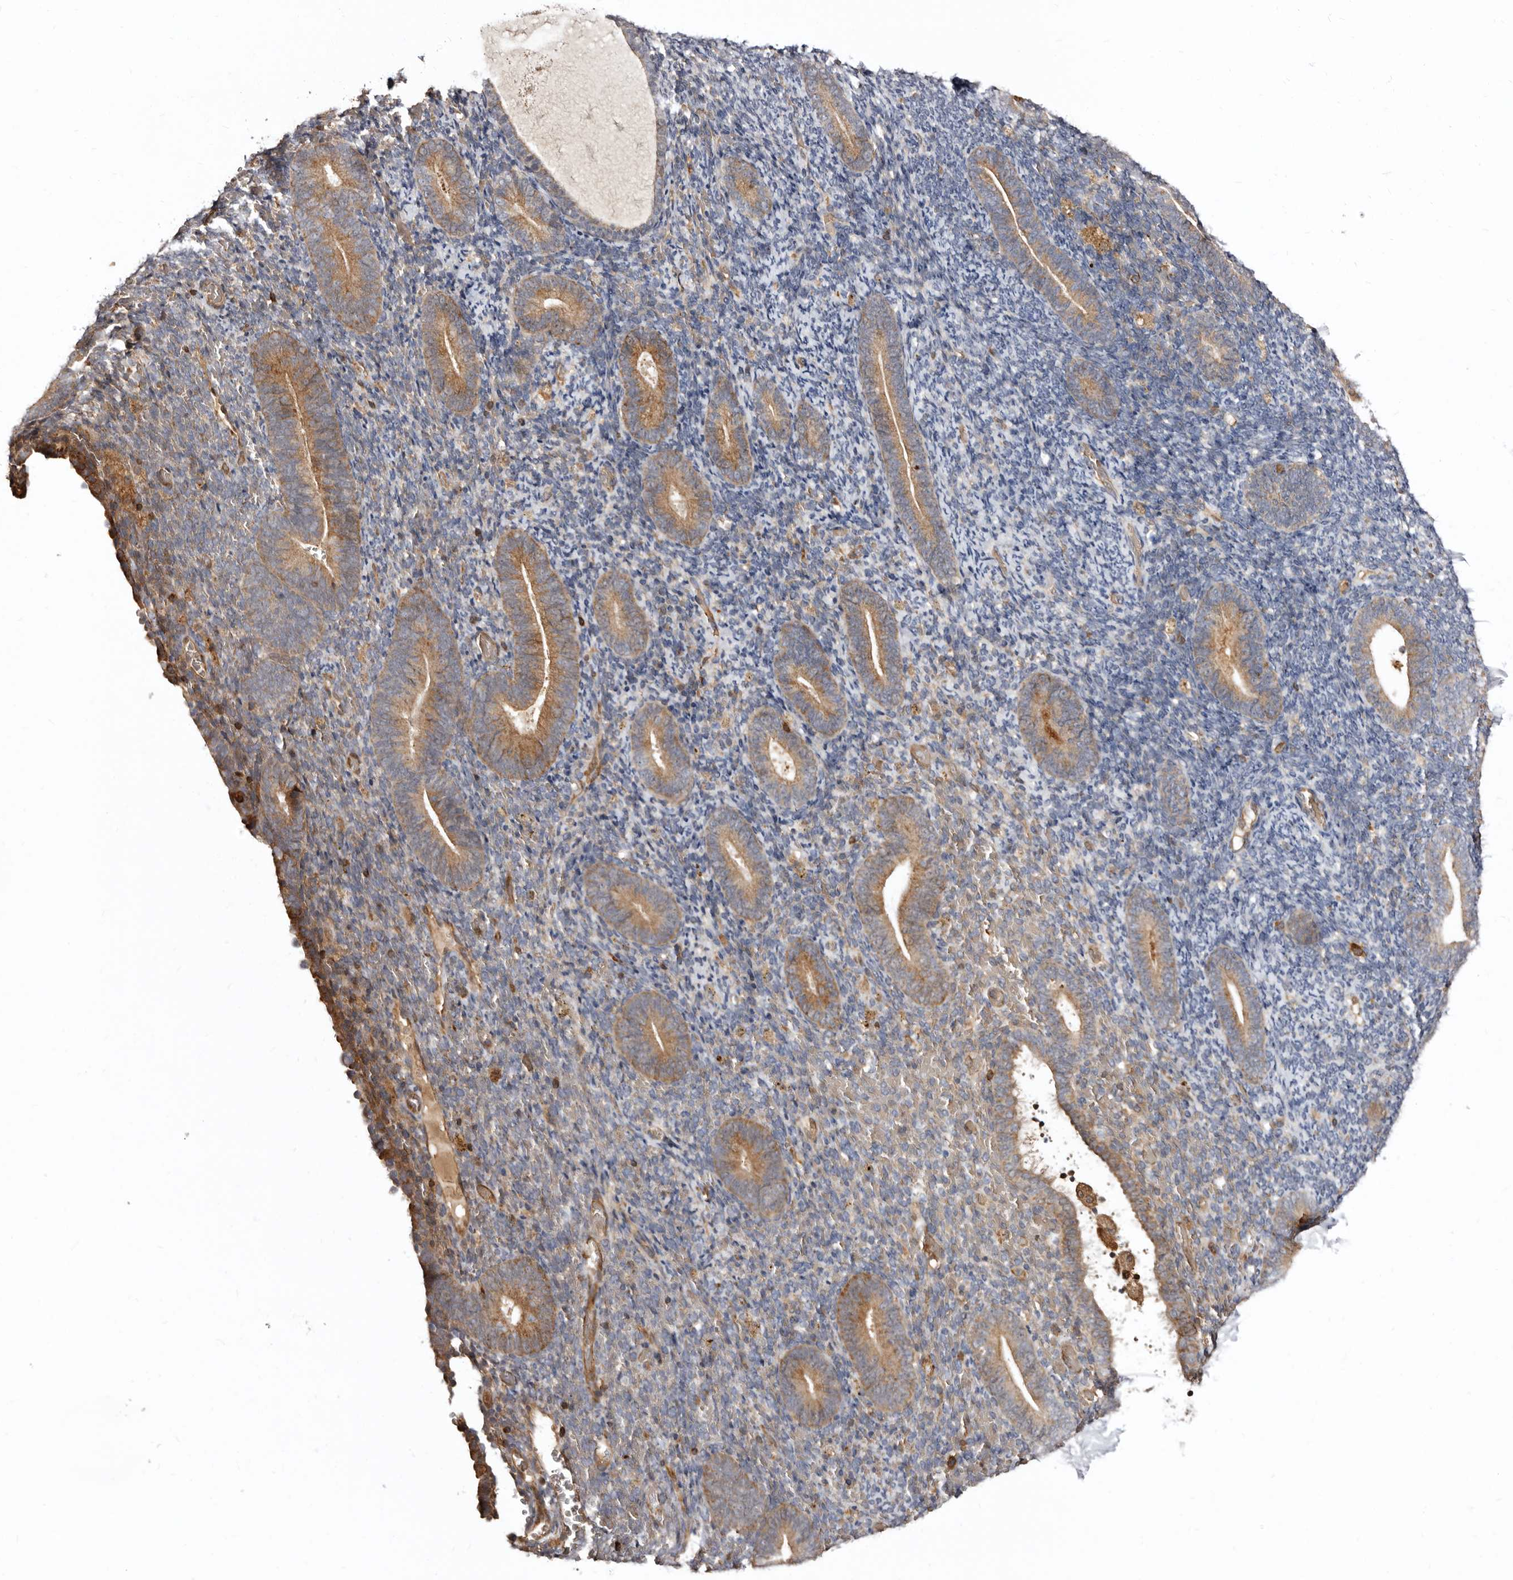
{"staining": {"intensity": "weak", "quantity": "25%-75%", "location": "cytoplasmic/membranous"}, "tissue": "endometrium", "cell_type": "Cells in endometrial stroma", "image_type": "normal", "snomed": [{"axis": "morphology", "description": "Normal tissue, NOS"}, {"axis": "topography", "description": "Endometrium"}], "caption": "Cells in endometrial stroma display low levels of weak cytoplasmic/membranous expression in approximately 25%-75% of cells in normal human endometrium. (brown staining indicates protein expression, while blue staining denotes nuclei).", "gene": "BAX", "patient": {"sex": "female", "age": 51}}